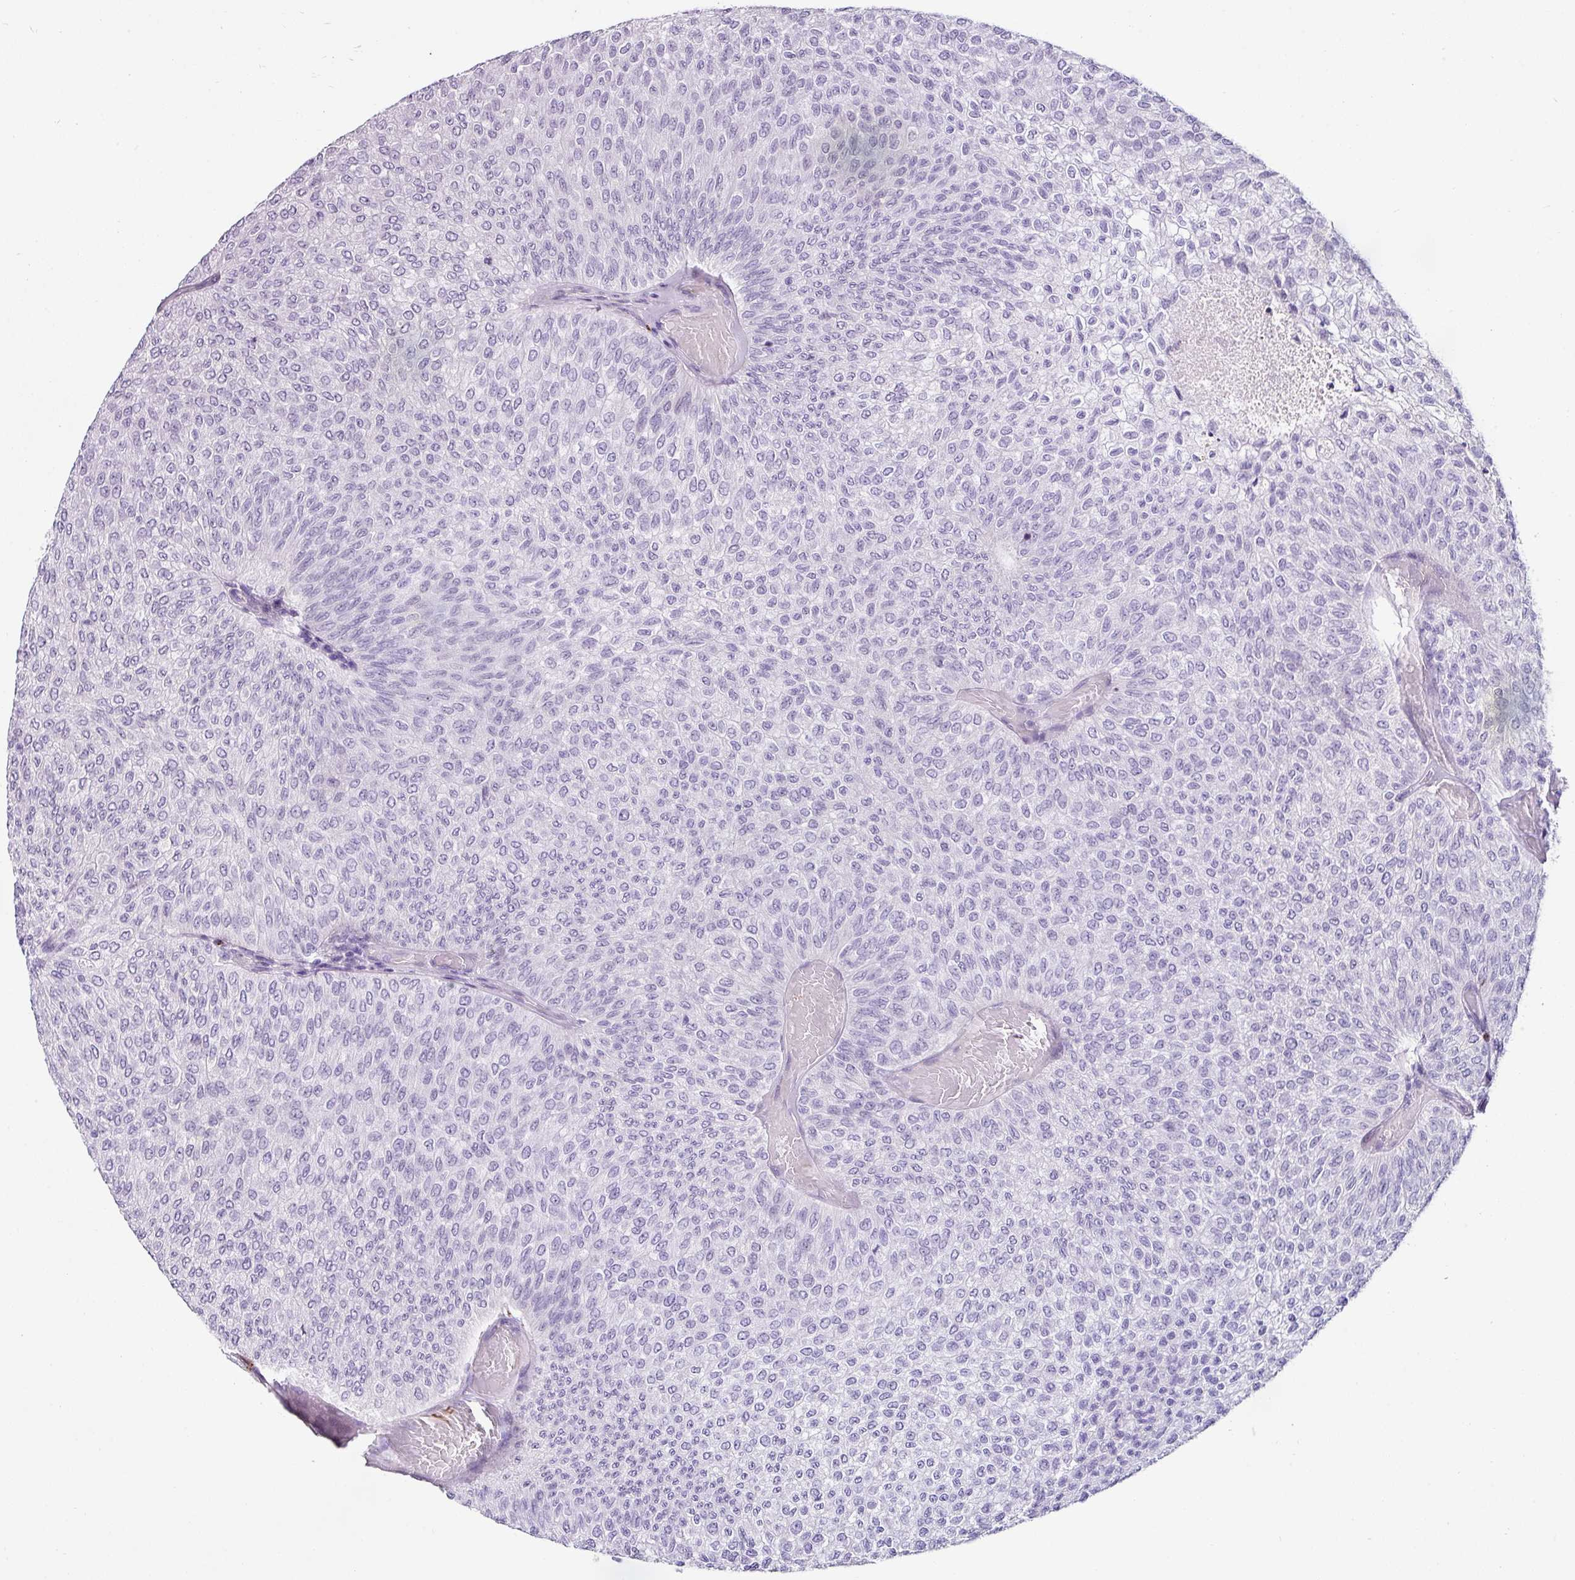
{"staining": {"intensity": "negative", "quantity": "none", "location": "none"}, "tissue": "urothelial cancer", "cell_type": "Tumor cells", "image_type": "cancer", "snomed": [{"axis": "morphology", "description": "Urothelial carcinoma, Low grade"}, {"axis": "topography", "description": "Urinary bladder"}], "caption": "Protein analysis of urothelial cancer reveals no significant staining in tumor cells.", "gene": "TRA2A", "patient": {"sex": "male", "age": 78}}